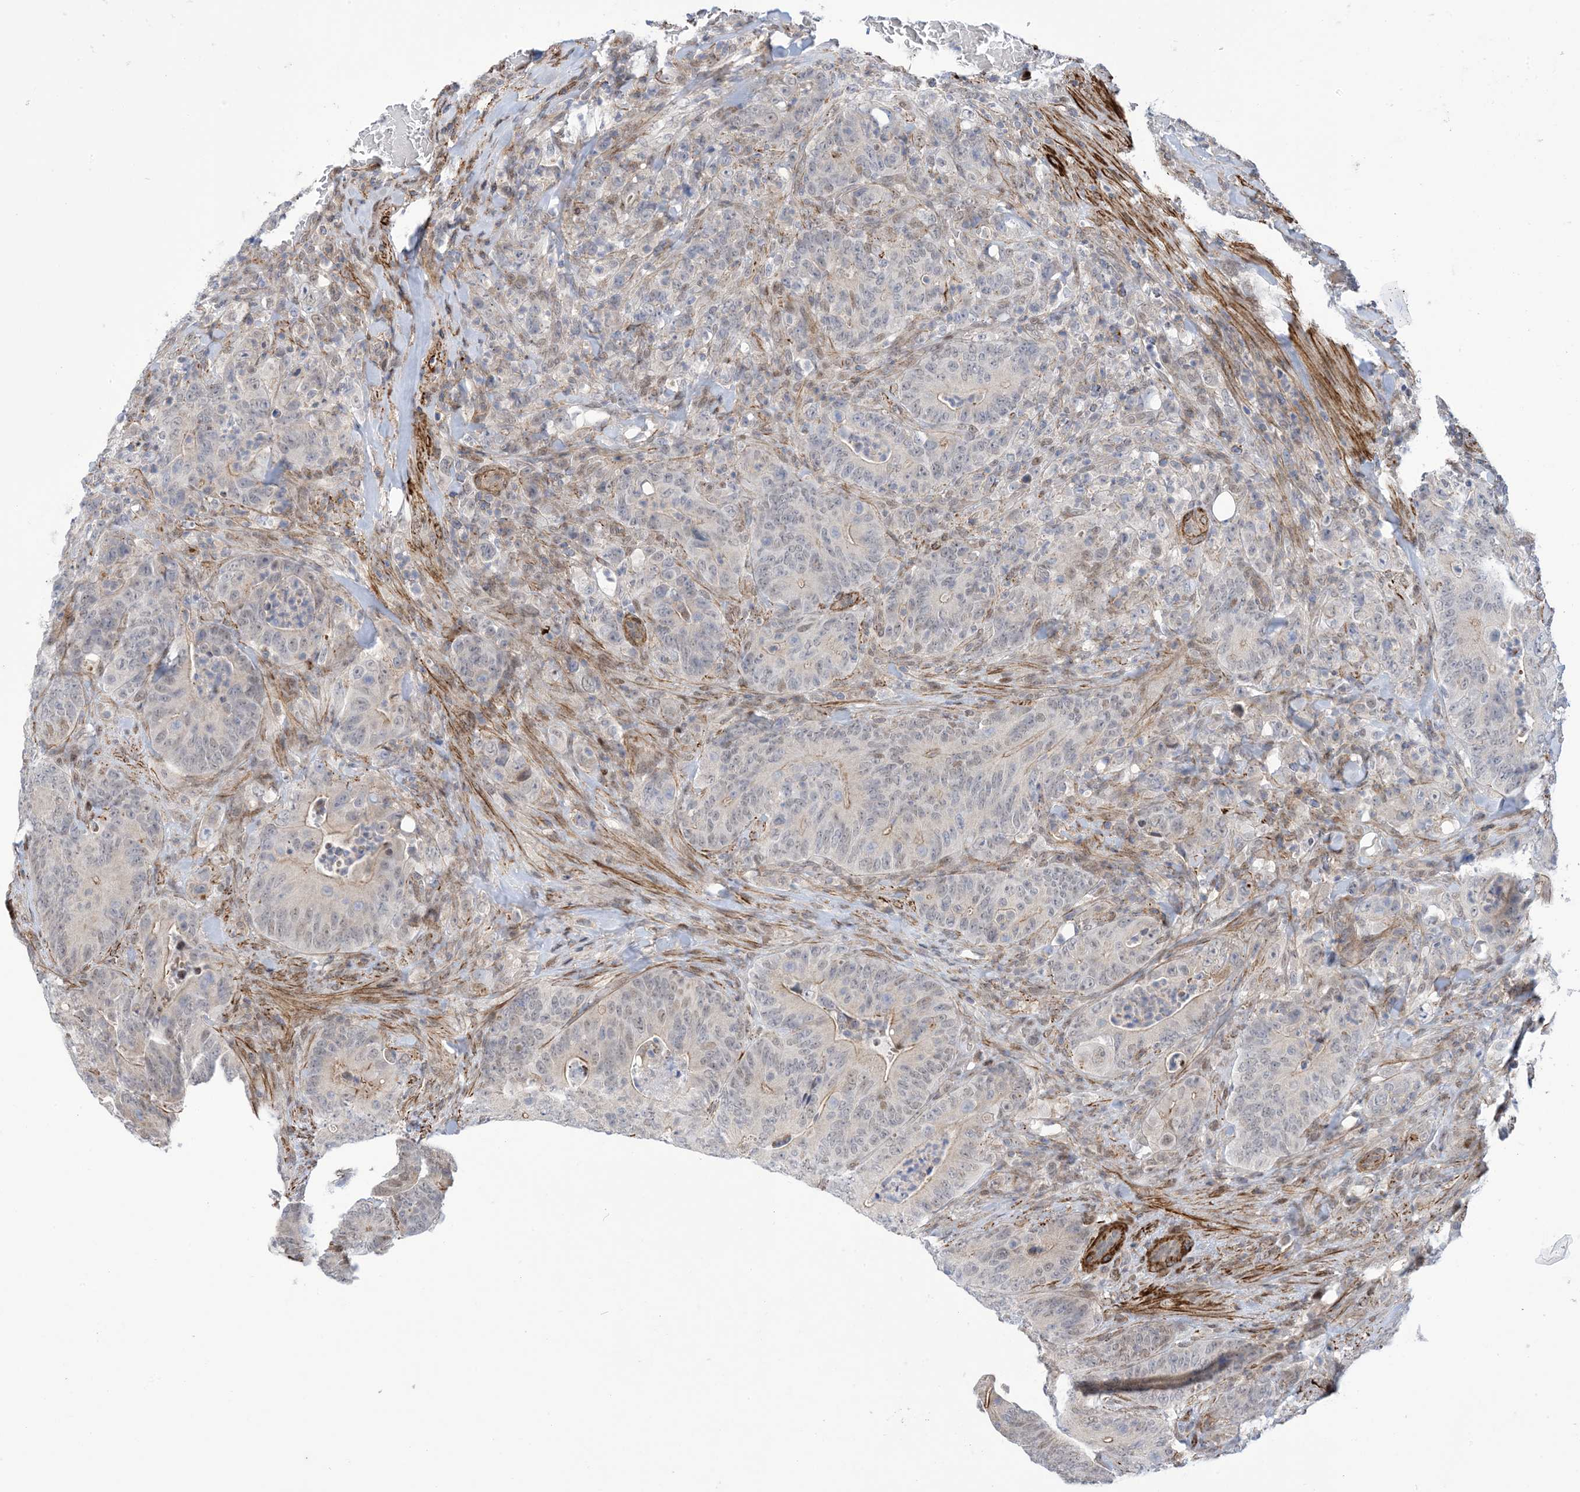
{"staining": {"intensity": "weak", "quantity": "25%-75%", "location": "cytoplasmic/membranous,nuclear"}, "tissue": "colorectal cancer", "cell_type": "Tumor cells", "image_type": "cancer", "snomed": [{"axis": "morphology", "description": "Normal tissue, NOS"}, {"axis": "topography", "description": "Colon"}], "caption": "A photomicrograph of human colorectal cancer stained for a protein demonstrates weak cytoplasmic/membranous and nuclear brown staining in tumor cells.", "gene": "ZNF8", "patient": {"sex": "female", "age": 82}}